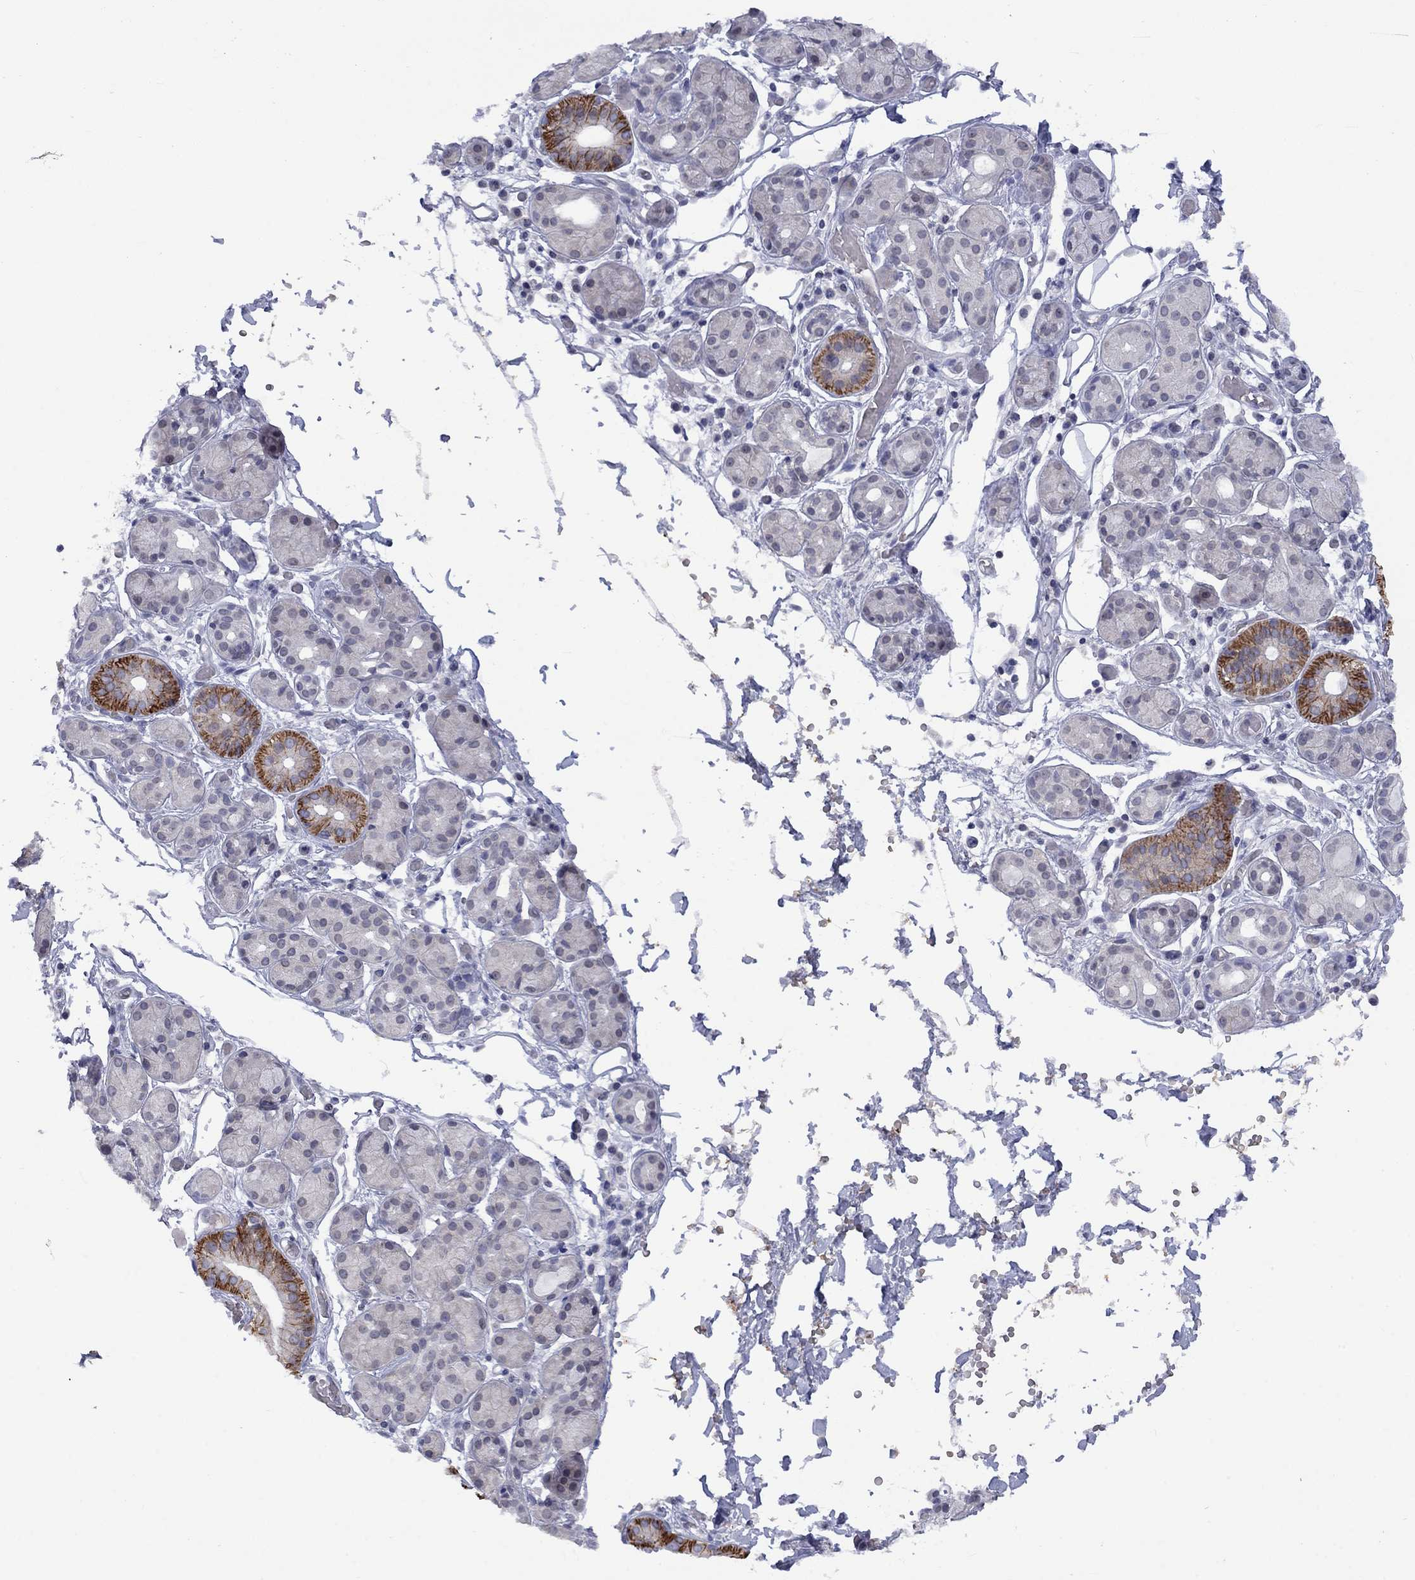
{"staining": {"intensity": "strong", "quantity": "<25%", "location": "cytoplasmic/membranous"}, "tissue": "salivary gland", "cell_type": "Glandular cells", "image_type": "normal", "snomed": [{"axis": "morphology", "description": "Normal tissue, NOS"}, {"axis": "topography", "description": "Salivary gland"}, {"axis": "topography", "description": "Peripheral nerve tissue"}], "caption": "Brown immunohistochemical staining in unremarkable human salivary gland displays strong cytoplasmic/membranous positivity in about <25% of glandular cells.", "gene": "NSMF", "patient": {"sex": "male", "age": 71}}